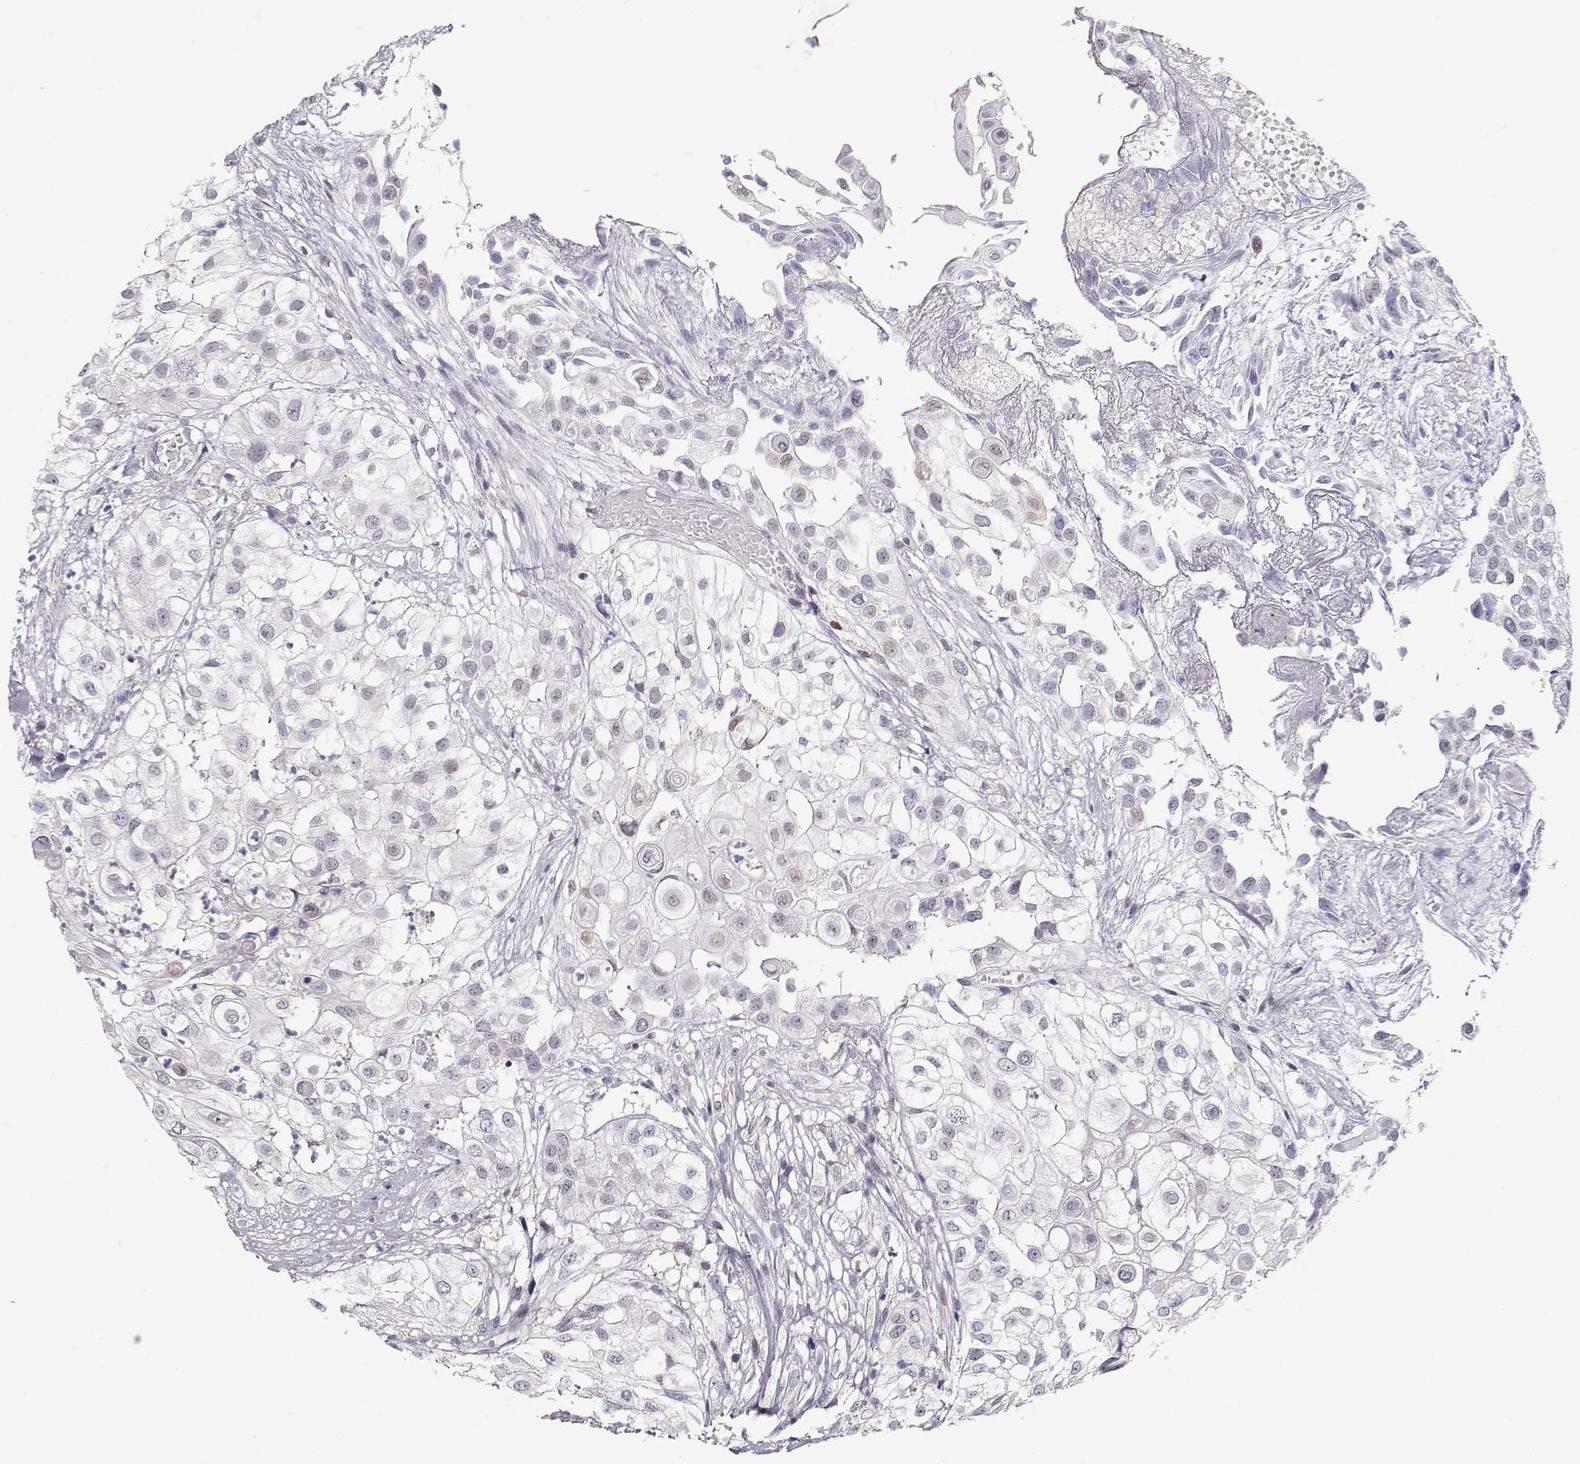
{"staining": {"intensity": "negative", "quantity": "none", "location": "none"}, "tissue": "urothelial cancer", "cell_type": "Tumor cells", "image_type": "cancer", "snomed": [{"axis": "morphology", "description": "Urothelial carcinoma, High grade"}, {"axis": "topography", "description": "Urinary bladder"}], "caption": "The histopathology image shows no staining of tumor cells in urothelial cancer.", "gene": "TEPP", "patient": {"sex": "female", "age": 79}}